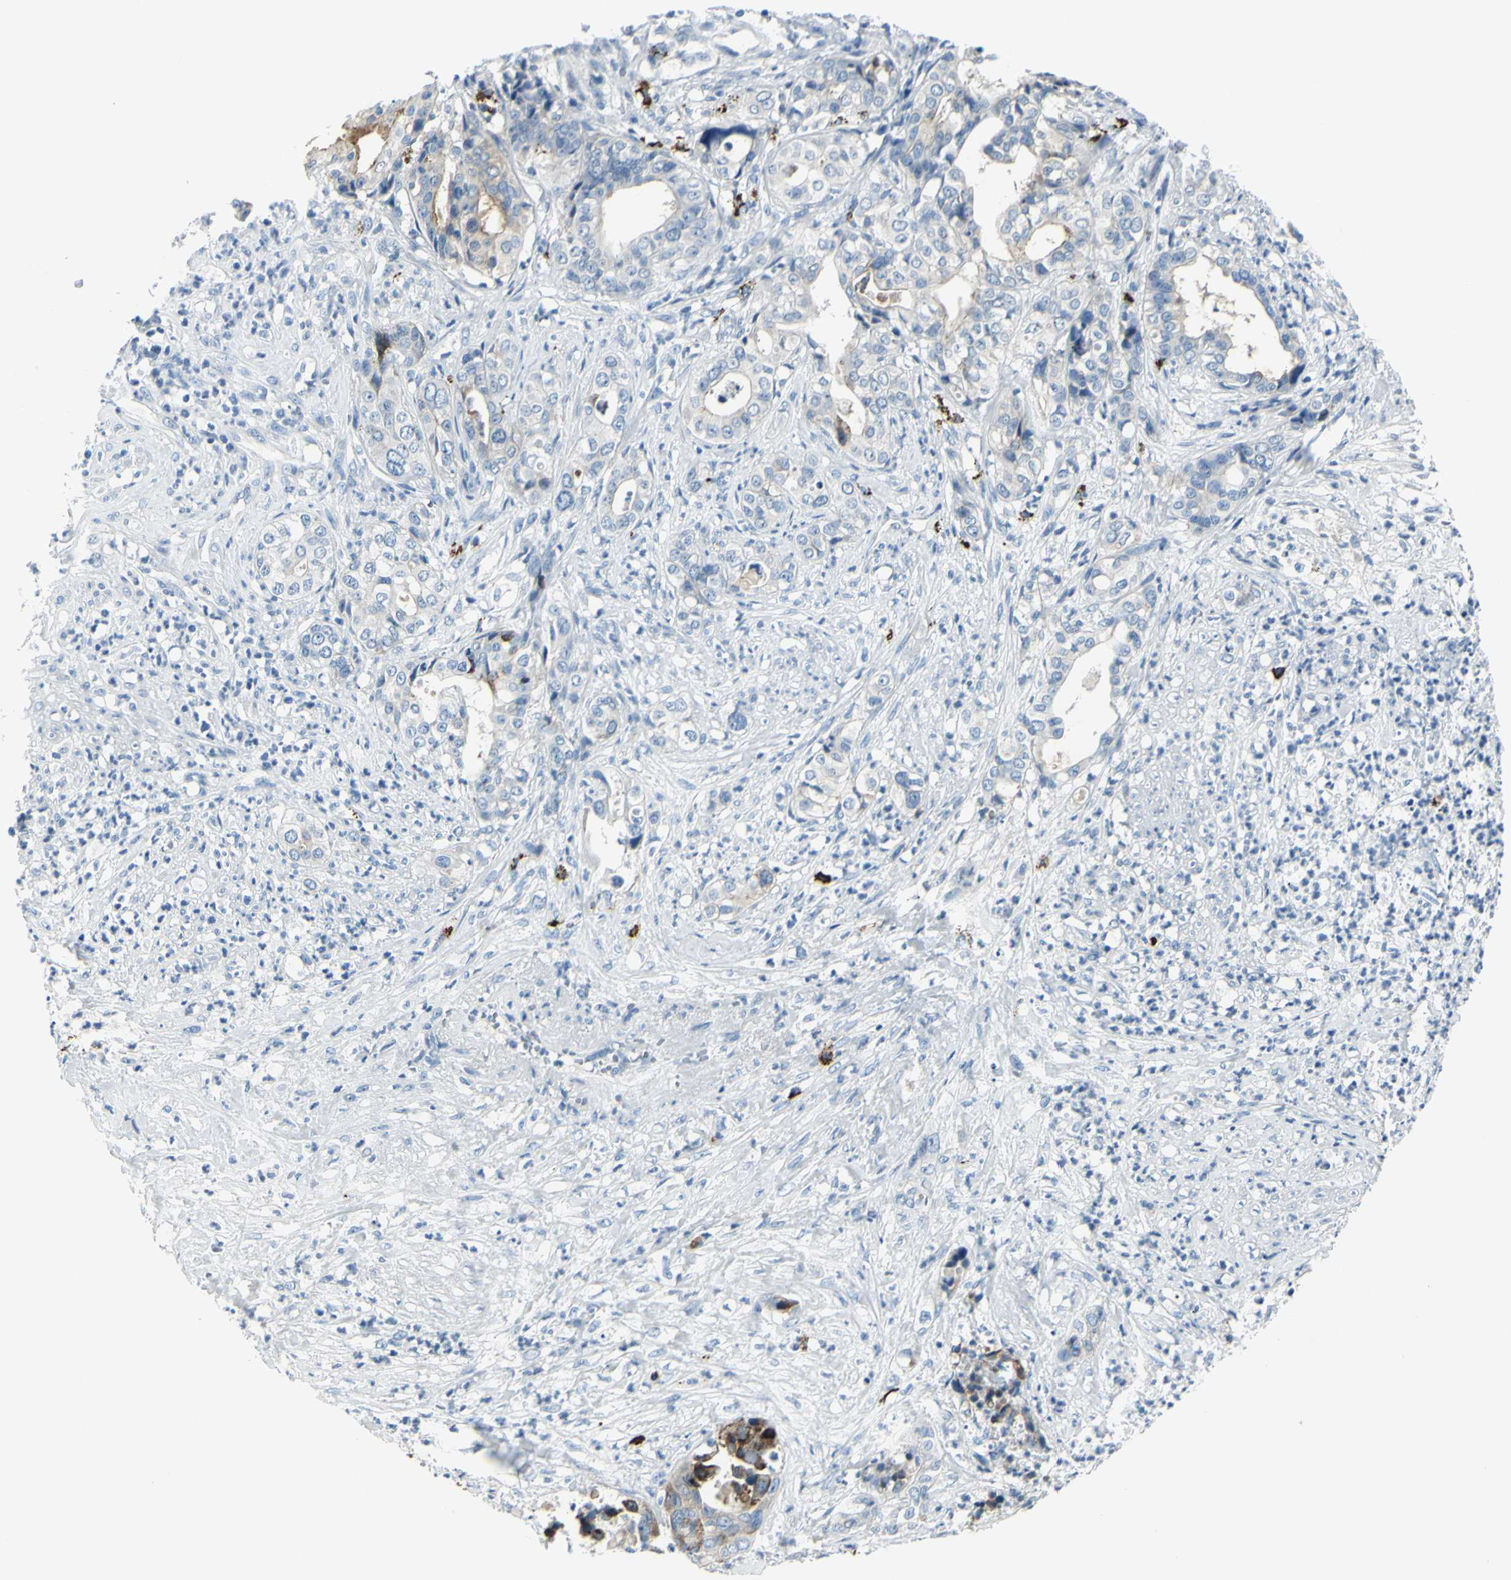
{"staining": {"intensity": "strong", "quantity": "25%-75%", "location": "cytoplasmic/membranous"}, "tissue": "liver cancer", "cell_type": "Tumor cells", "image_type": "cancer", "snomed": [{"axis": "morphology", "description": "Cholangiocarcinoma"}, {"axis": "topography", "description": "Liver"}], "caption": "Human liver cancer (cholangiocarcinoma) stained with a protein marker exhibits strong staining in tumor cells.", "gene": "DLG4", "patient": {"sex": "female", "age": 61}}